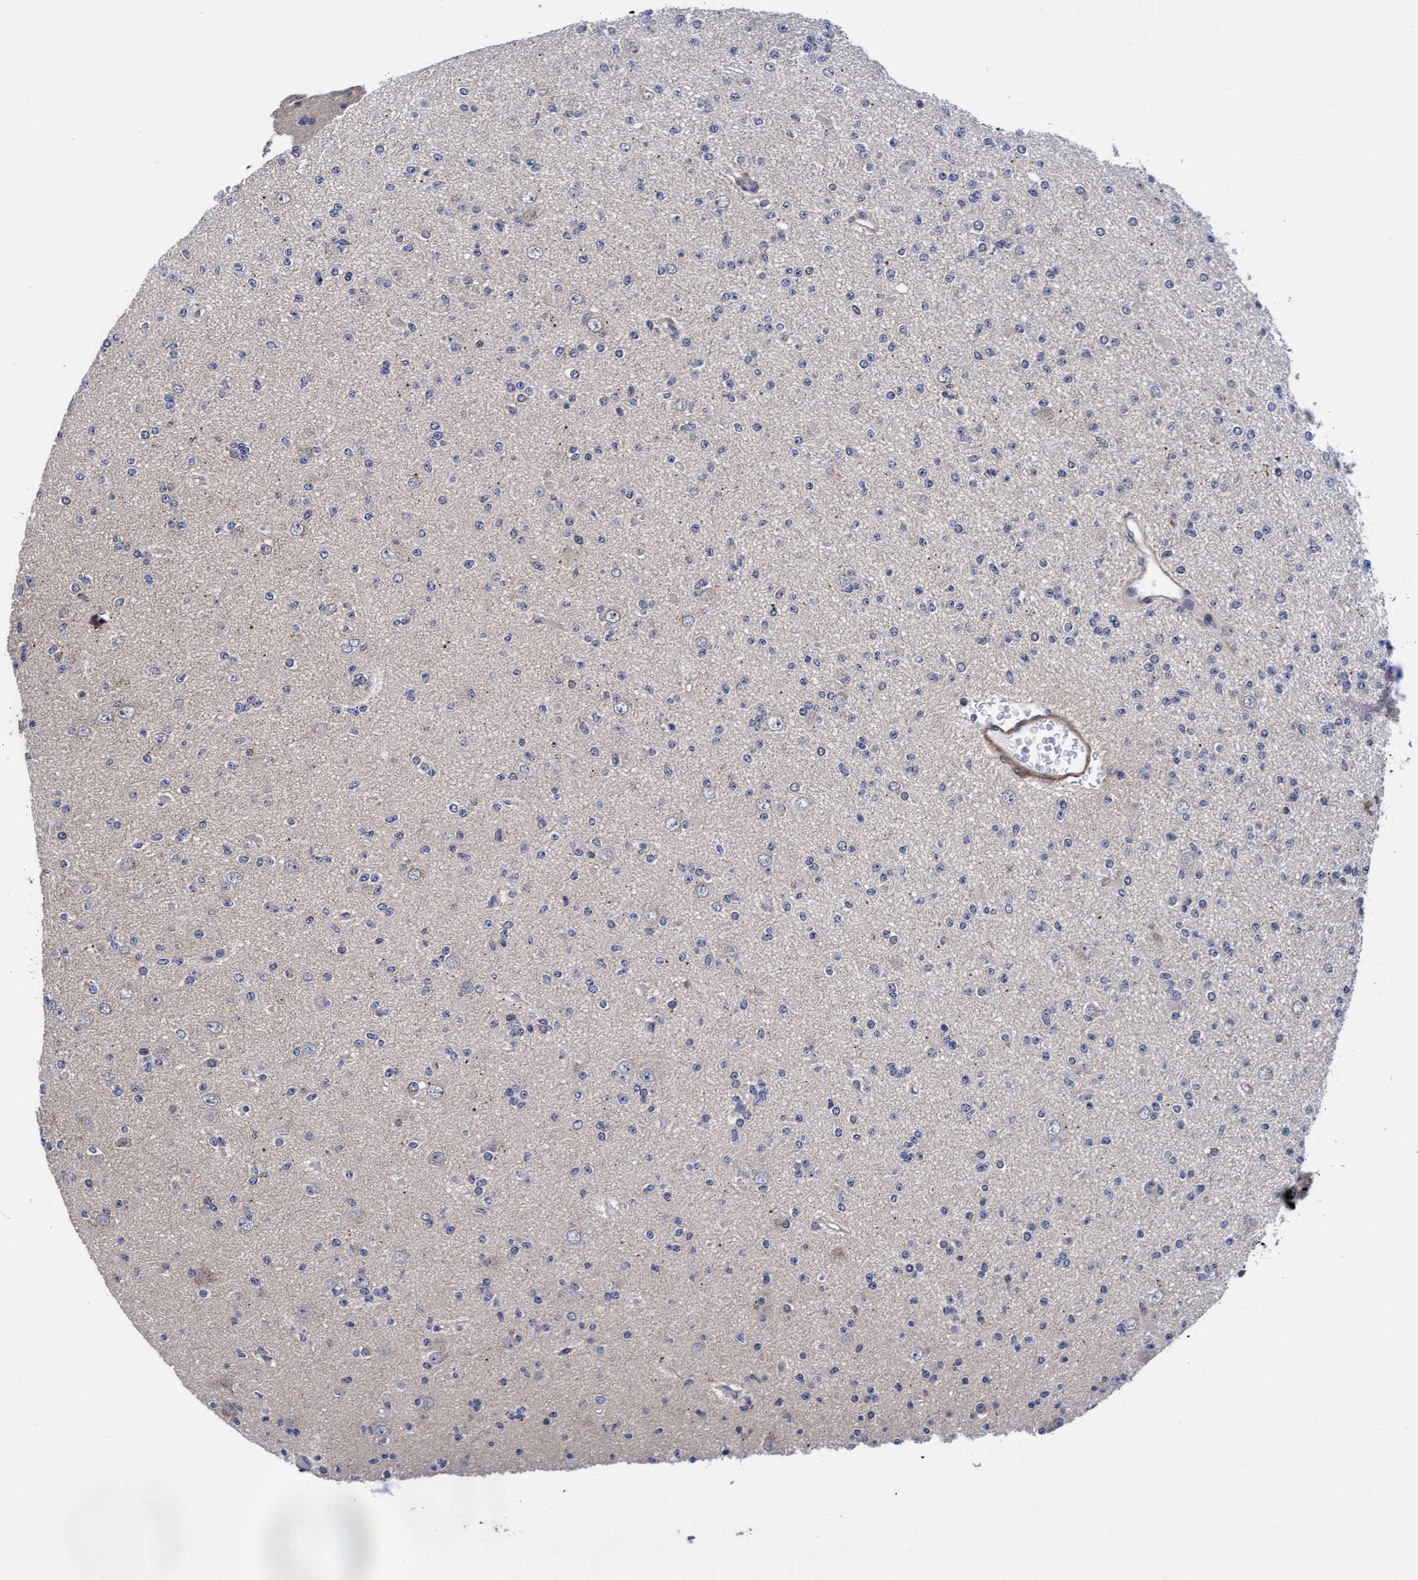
{"staining": {"intensity": "negative", "quantity": "none", "location": "none"}, "tissue": "glioma", "cell_type": "Tumor cells", "image_type": "cancer", "snomed": [{"axis": "morphology", "description": "Glioma, malignant, Low grade"}, {"axis": "topography", "description": "Brain"}], "caption": "Tumor cells show no significant positivity in glioma.", "gene": "EFCAB13", "patient": {"sex": "female", "age": 22}}